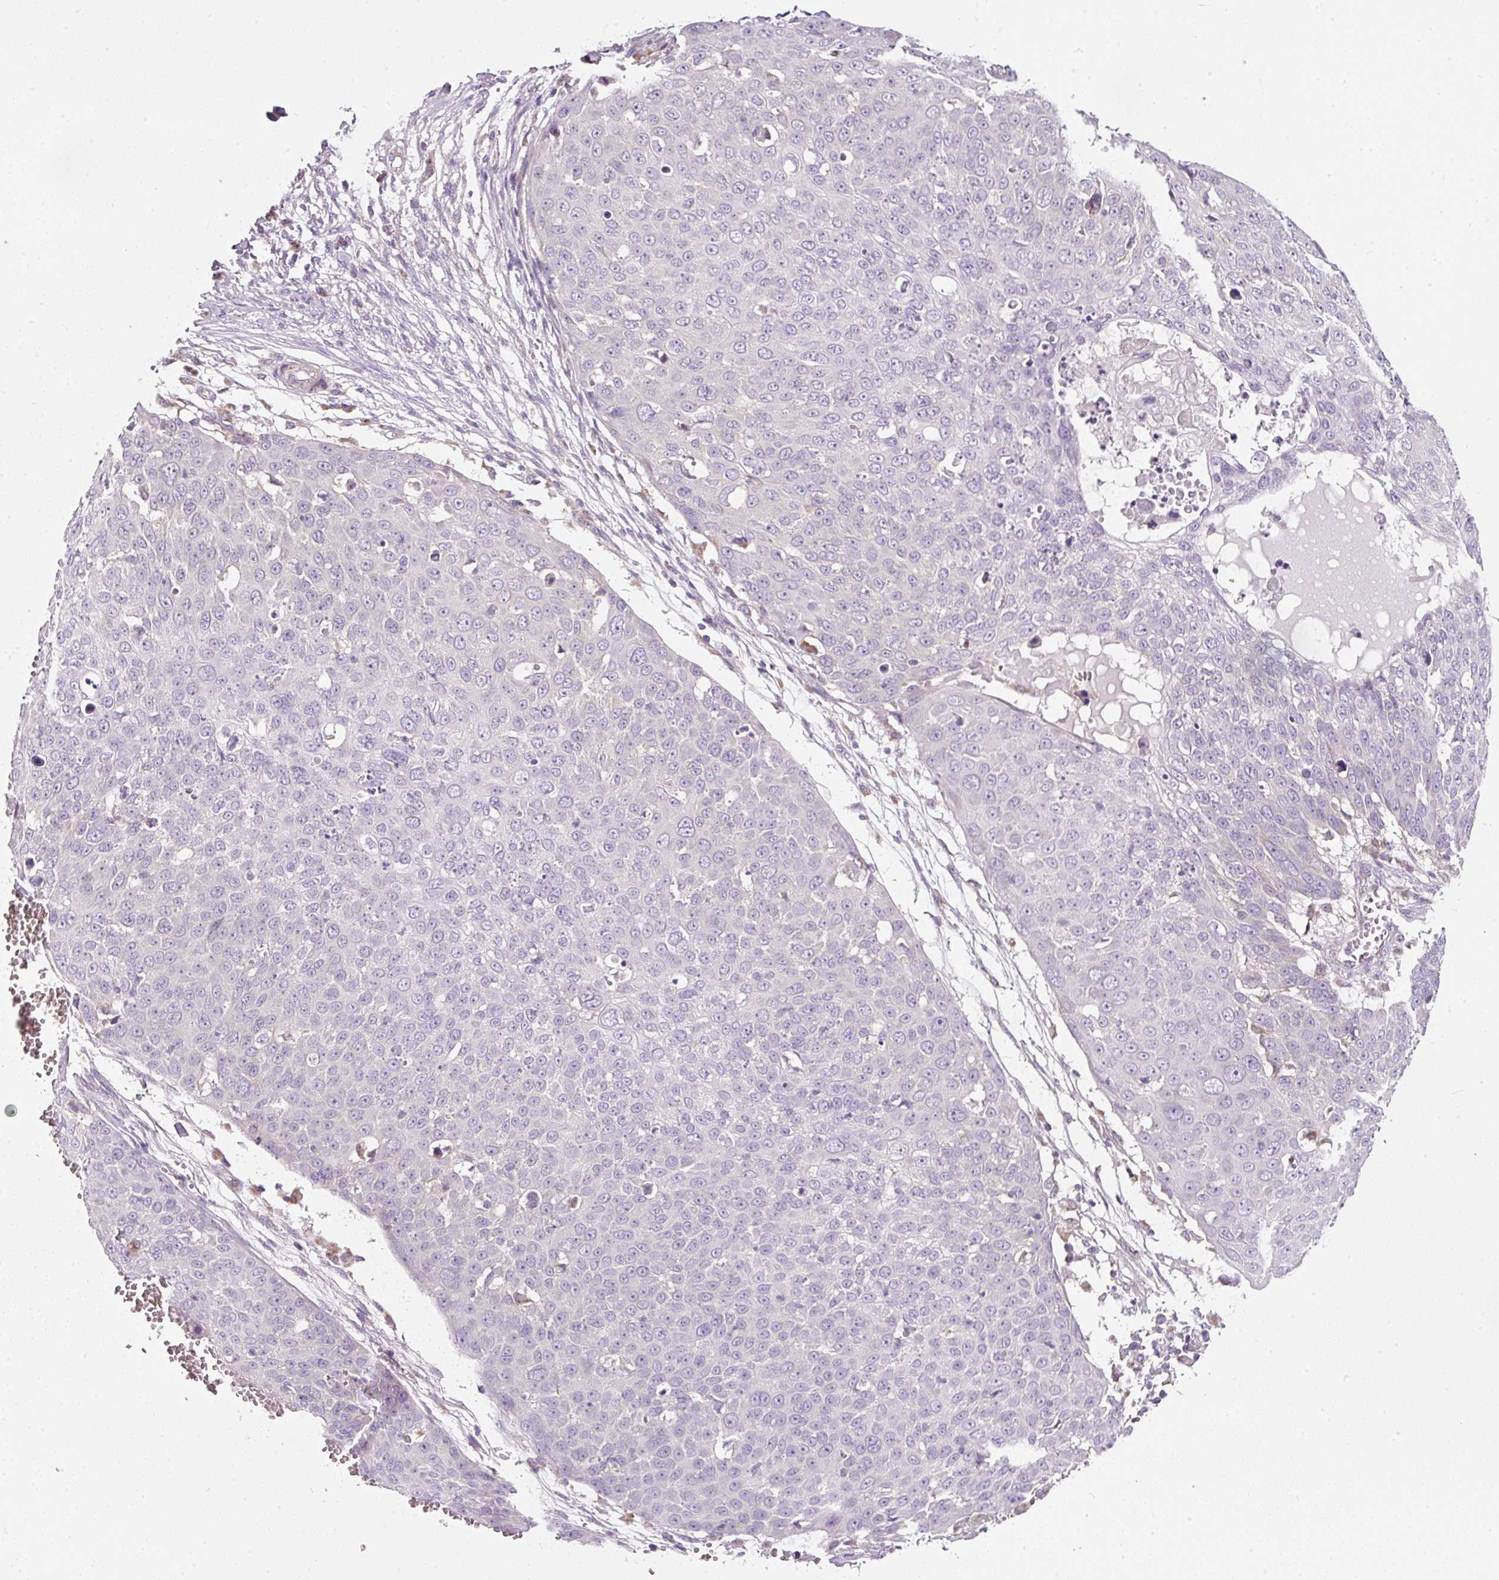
{"staining": {"intensity": "negative", "quantity": "none", "location": "none"}, "tissue": "skin cancer", "cell_type": "Tumor cells", "image_type": "cancer", "snomed": [{"axis": "morphology", "description": "Squamous cell carcinoma, NOS"}, {"axis": "topography", "description": "Skin"}], "caption": "IHC of skin cancer reveals no expression in tumor cells.", "gene": "NDUFA1", "patient": {"sex": "male", "age": 71}}